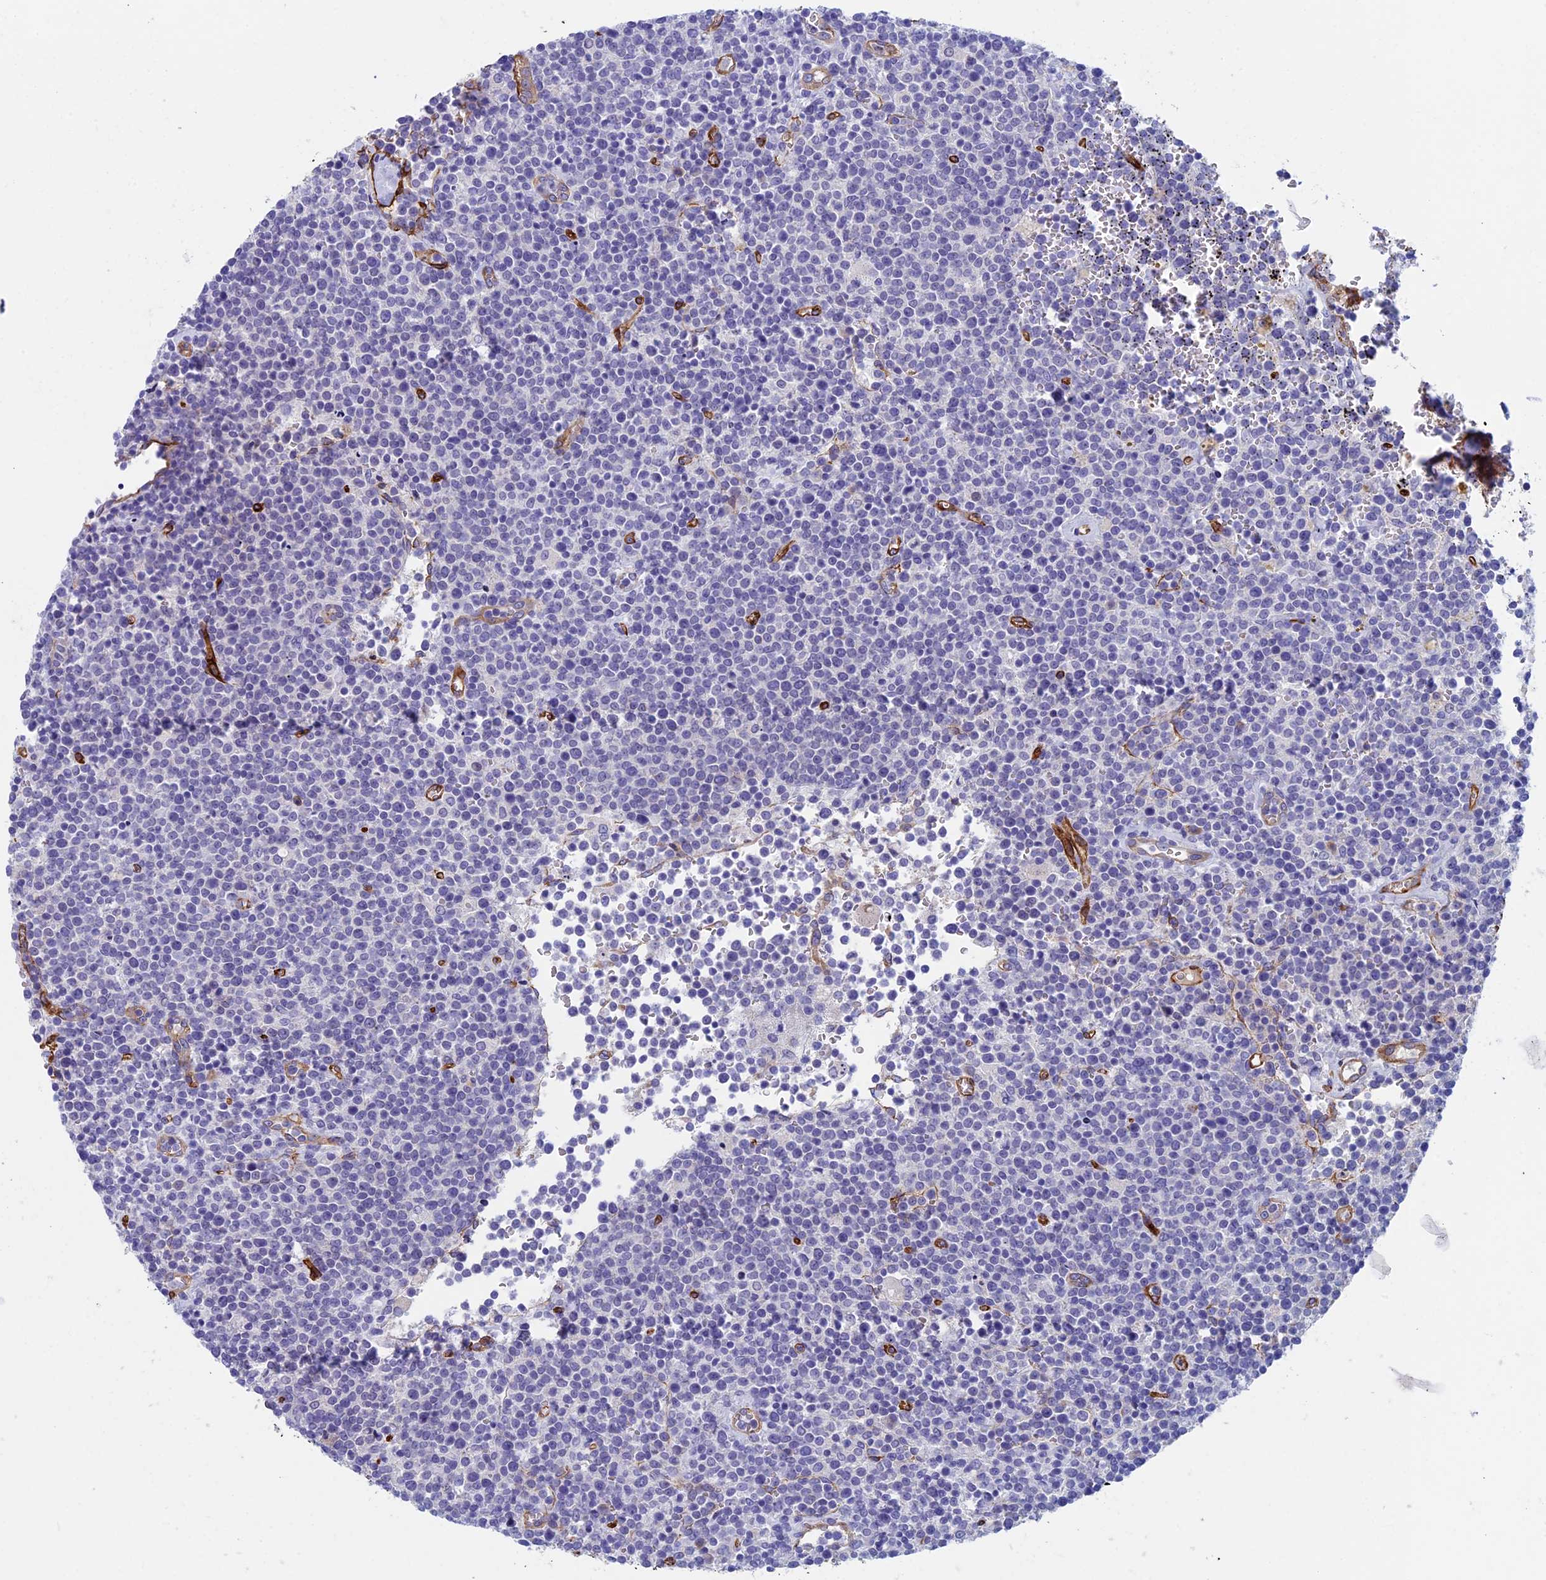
{"staining": {"intensity": "negative", "quantity": "none", "location": "none"}, "tissue": "lymphoma", "cell_type": "Tumor cells", "image_type": "cancer", "snomed": [{"axis": "morphology", "description": "Malignant lymphoma, non-Hodgkin's type, High grade"}, {"axis": "topography", "description": "Lymph node"}], "caption": "Image shows no protein staining in tumor cells of malignant lymphoma, non-Hodgkin's type (high-grade) tissue.", "gene": "INSYN1", "patient": {"sex": "male", "age": 61}}